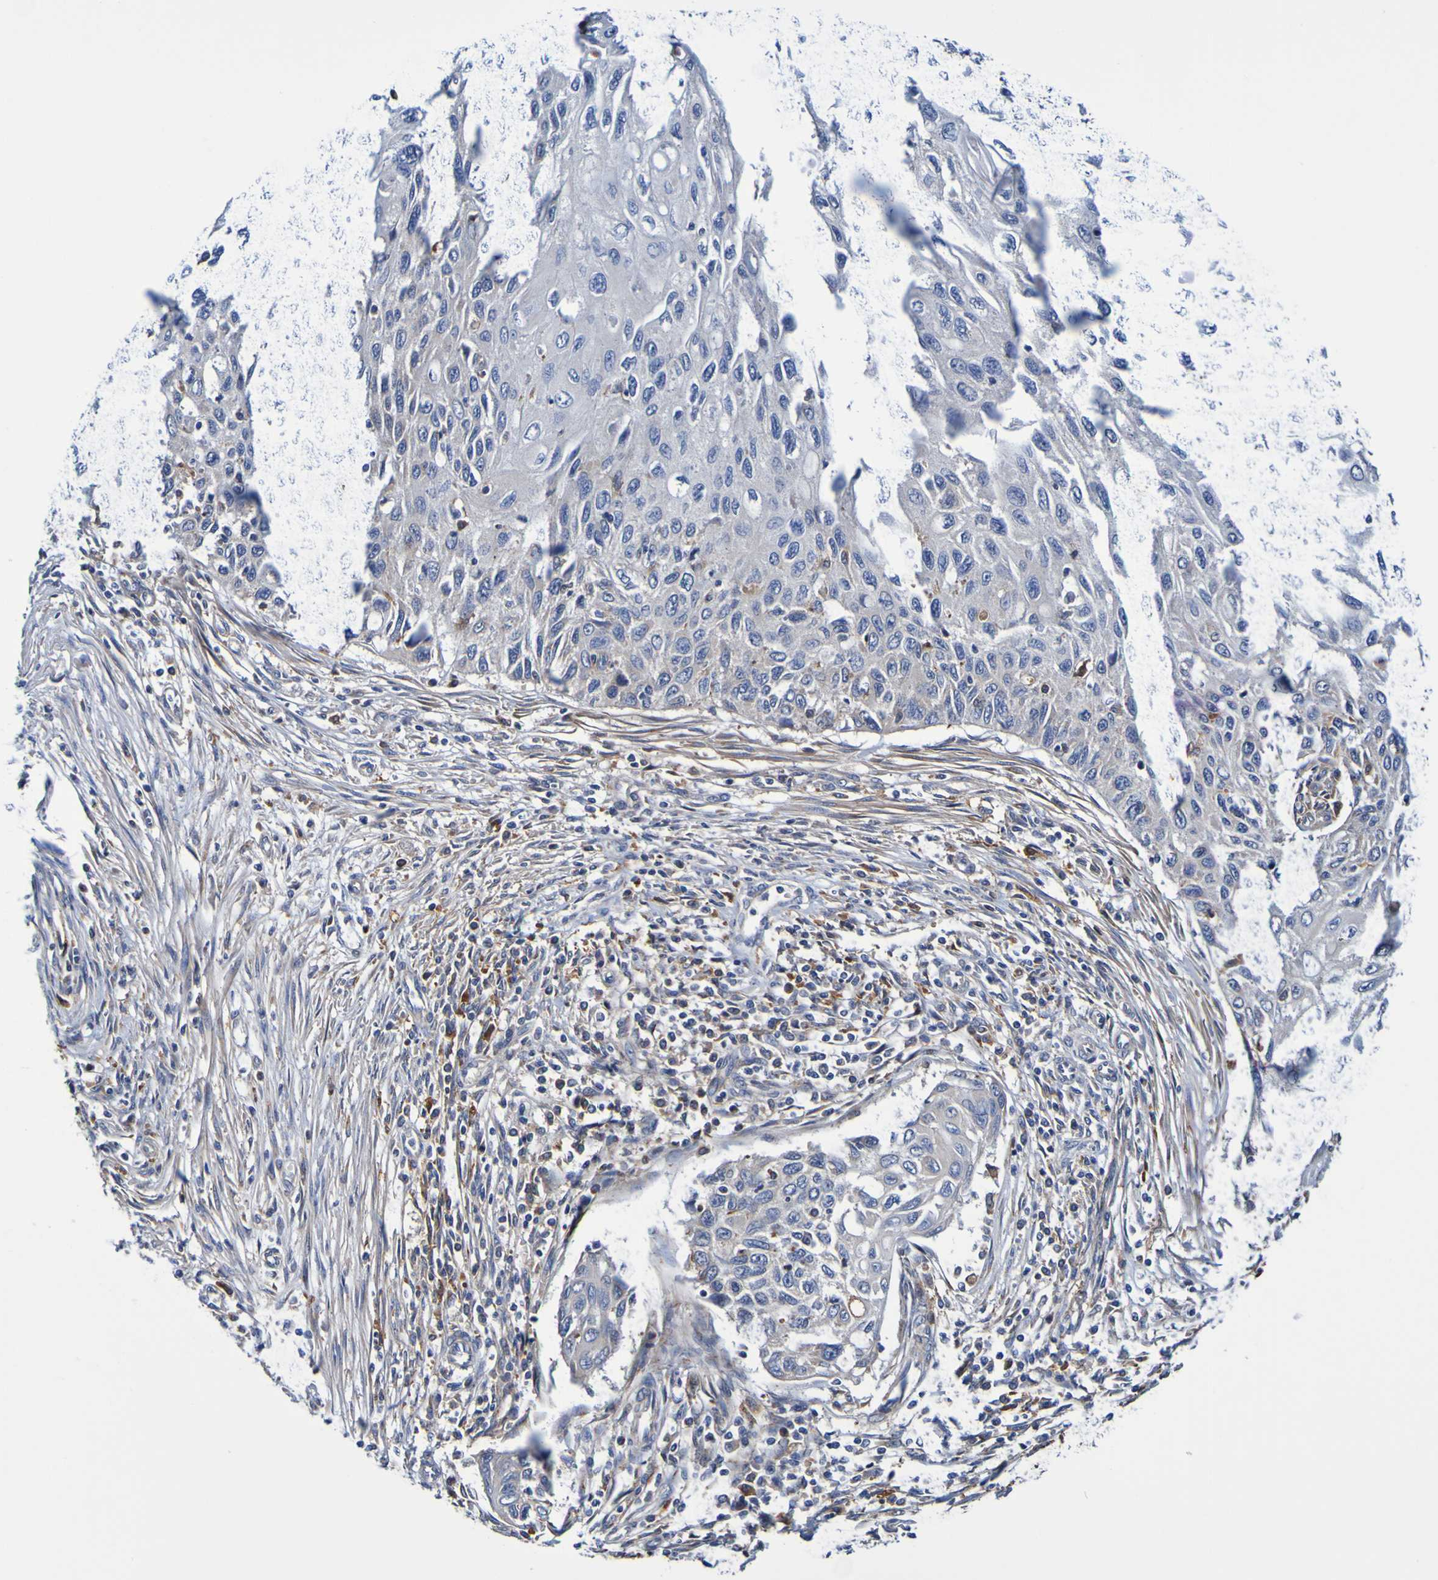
{"staining": {"intensity": "negative", "quantity": "none", "location": "none"}, "tissue": "cervical cancer", "cell_type": "Tumor cells", "image_type": "cancer", "snomed": [{"axis": "morphology", "description": "Squamous cell carcinoma, NOS"}, {"axis": "topography", "description": "Cervix"}], "caption": "Cervical cancer stained for a protein using IHC reveals no positivity tumor cells.", "gene": "METAP2", "patient": {"sex": "female", "age": 70}}